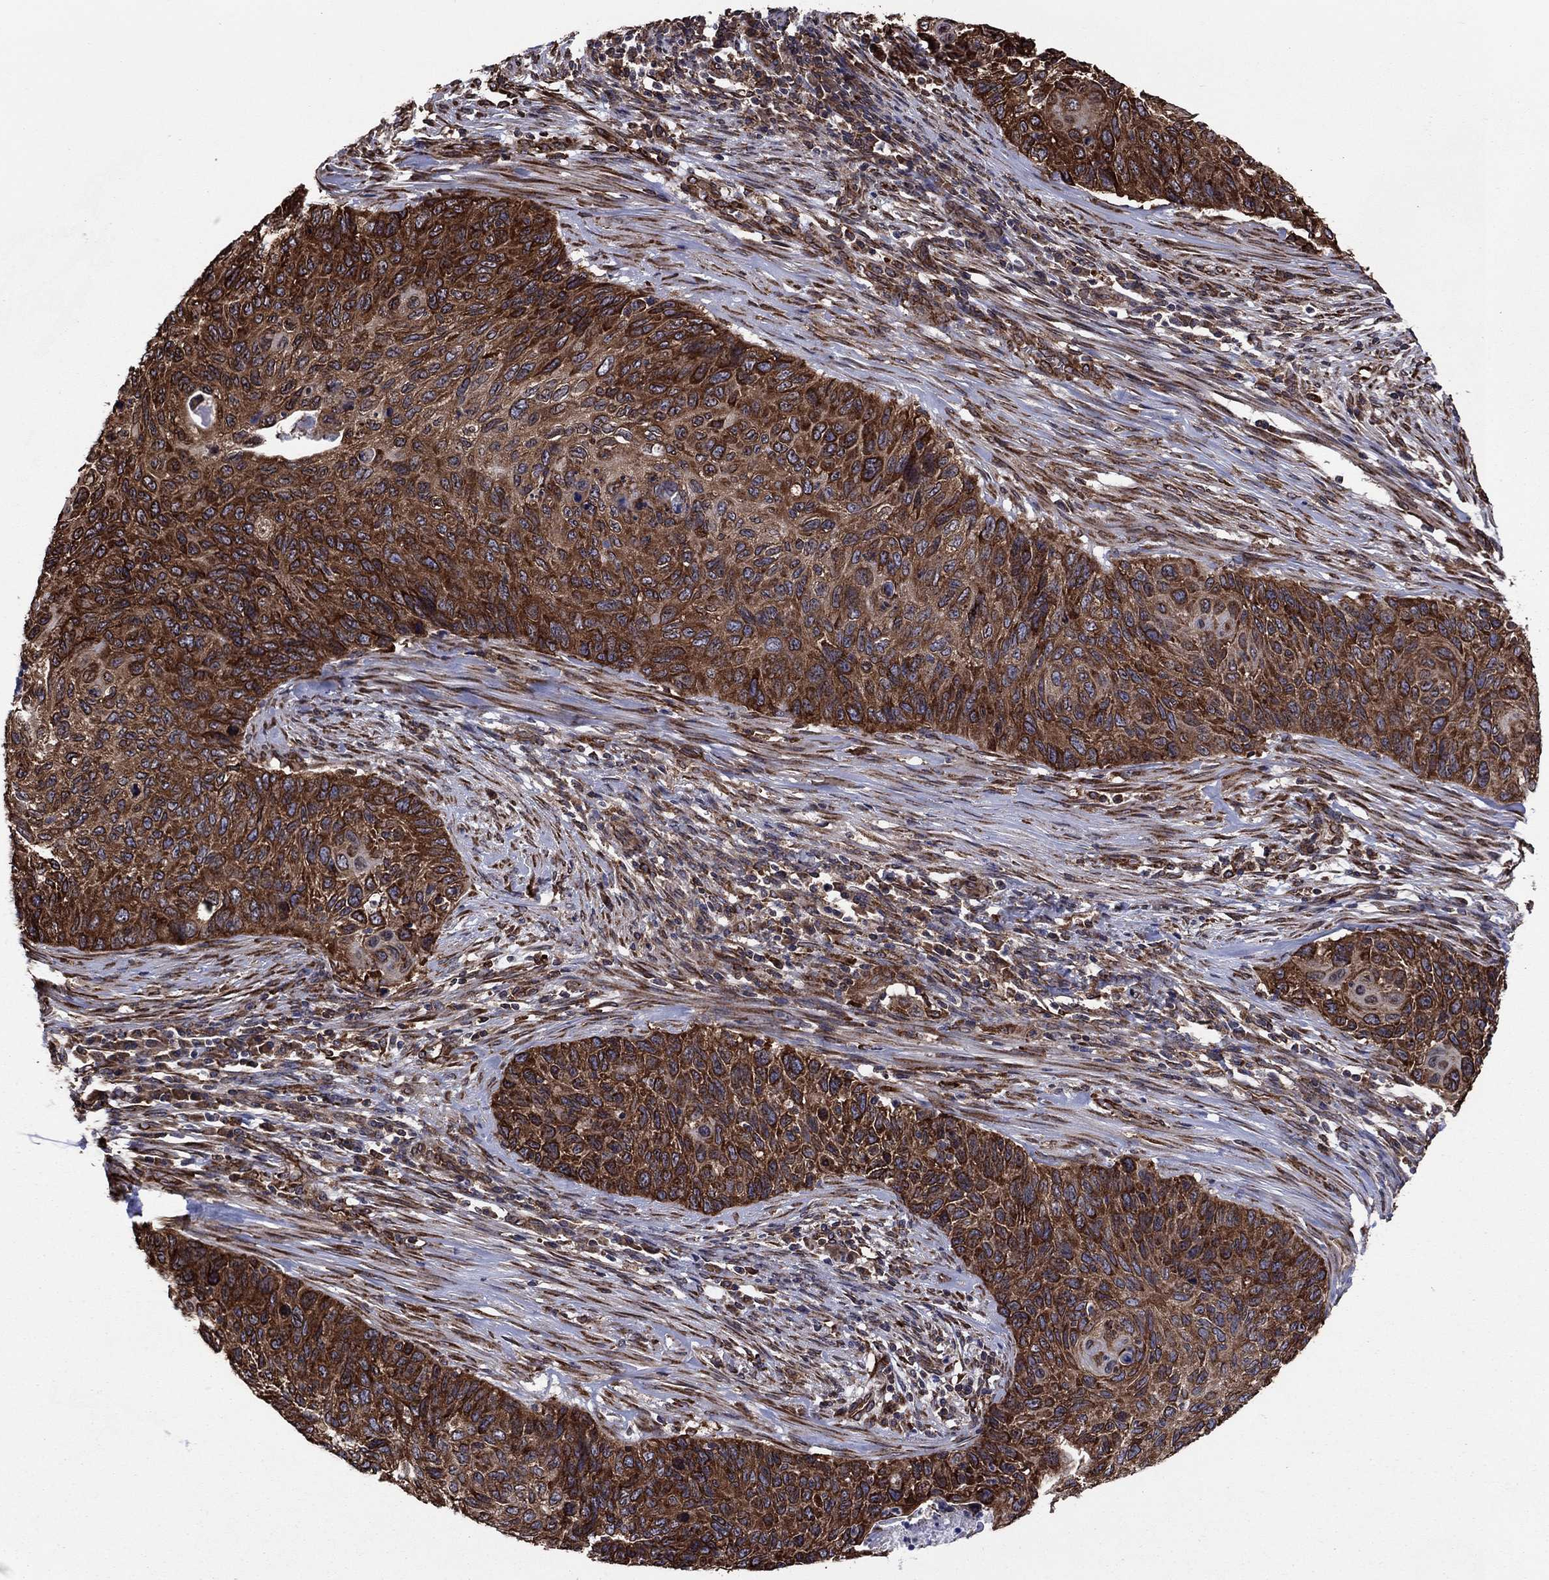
{"staining": {"intensity": "strong", "quantity": ">75%", "location": "cytoplasmic/membranous"}, "tissue": "cervical cancer", "cell_type": "Tumor cells", "image_type": "cancer", "snomed": [{"axis": "morphology", "description": "Squamous cell carcinoma, NOS"}, {"axis": "topography", "description": "Cervix"}], "caption": "Human cervical squamous cell carcinoma stained for a protein (brown) demonstrates strong cytoplasmic/membranous positive staining in about >75% of tumor cells.", "gene": "YBX1", "patient": {"sex": "female", "age": 70}}